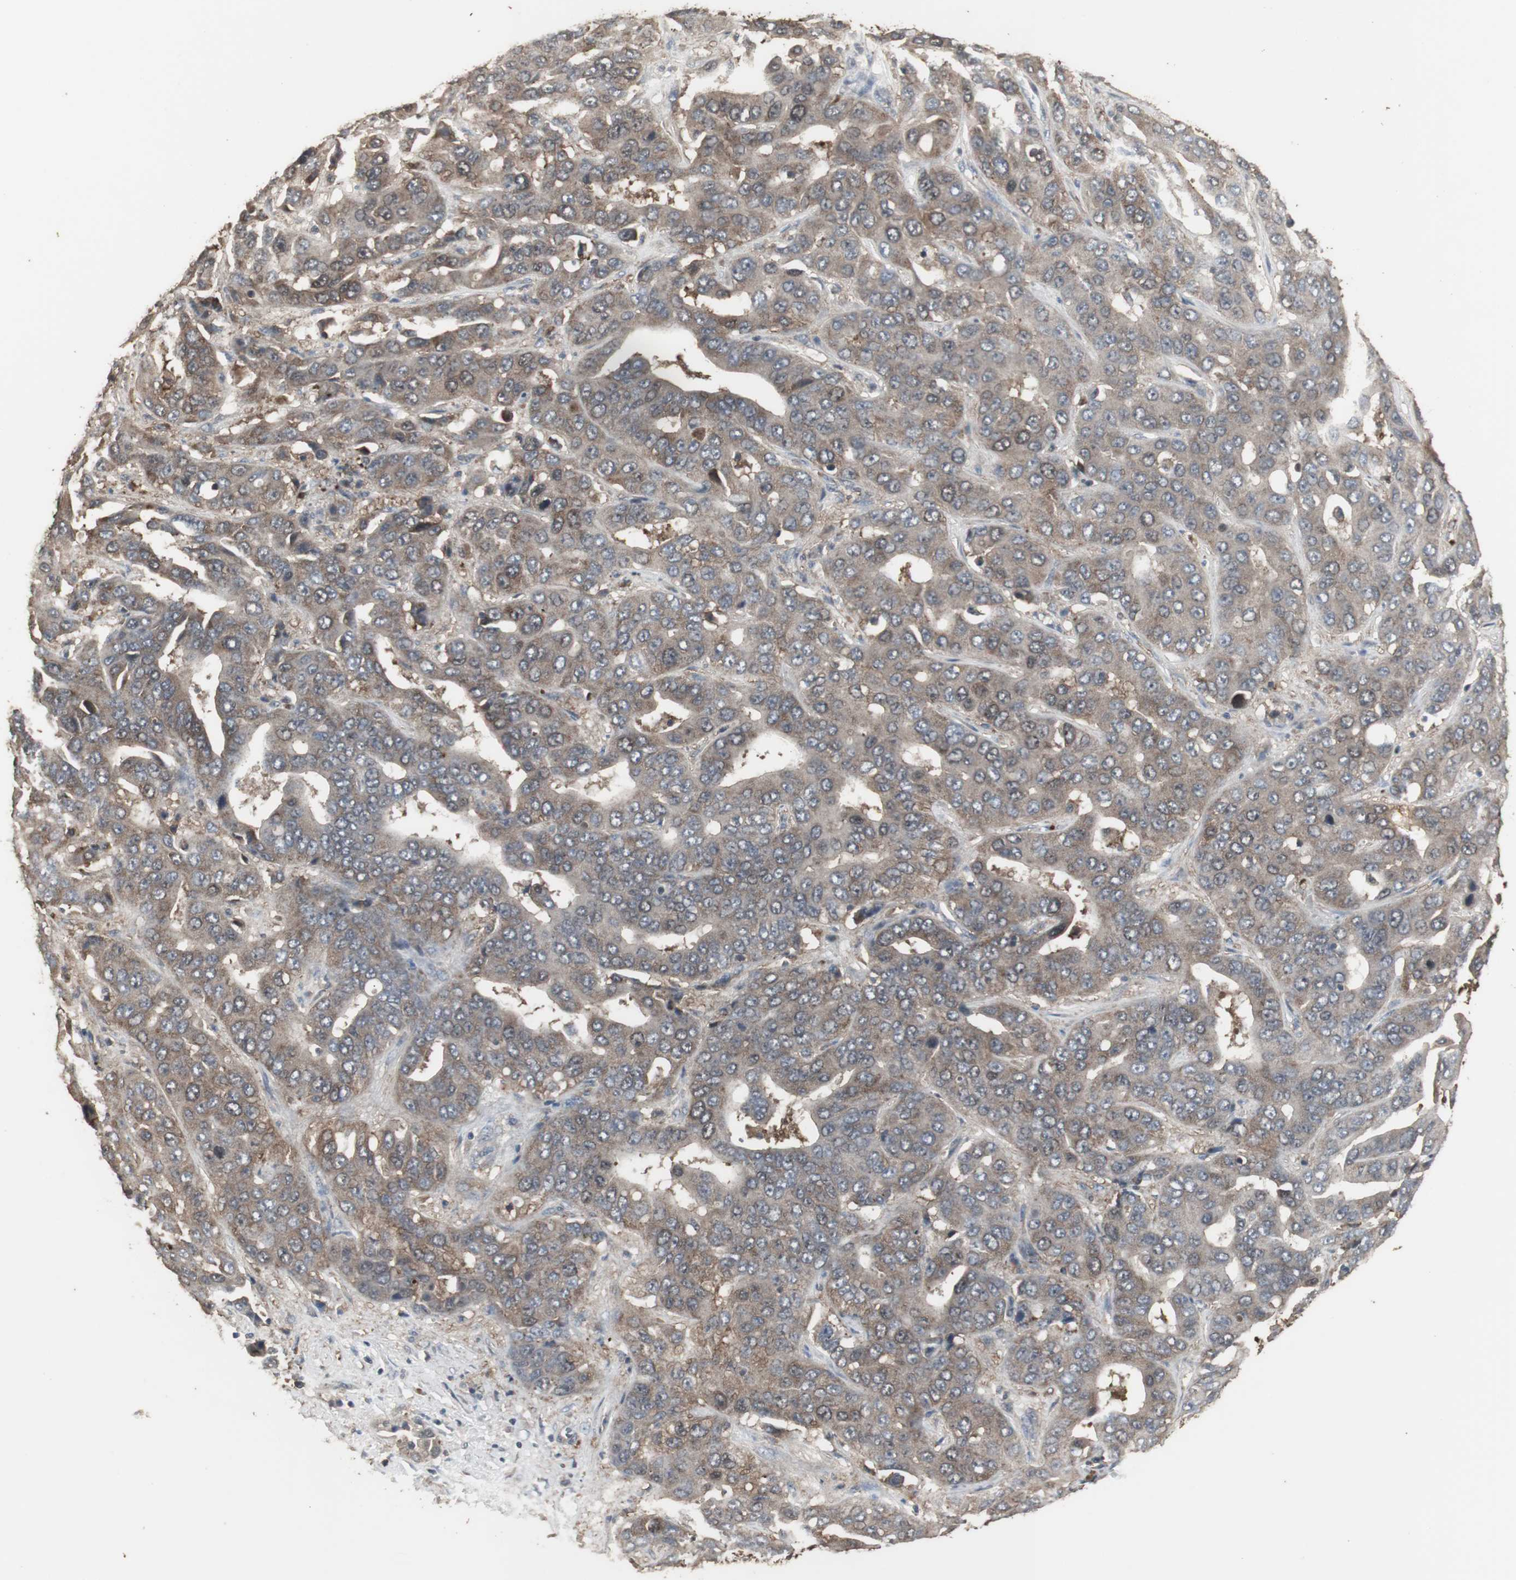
{"staining": {"intensity": "moderate", "quantity": "25%-75%", "location": "cytoplasmic/membranous"}, "tissue": "liver cancer", "cell_type": "Tumor cells", "image_type": "cancer", "snomed": [{"axis": "morphology", "description": "Cholangiocarcinoma"}, {"axis": "topography", "description": "Liver"}], "caption": "Immunohistochemistry (IHC) of human liver cancer (cholangiocarcinoma) shows medium levels of moderate cytoplasmic/membranous positivity in approximately 25%-75% of tumor cells.", "gene": "HPRT1", "patient": {"sex": "female", "age": 52}}